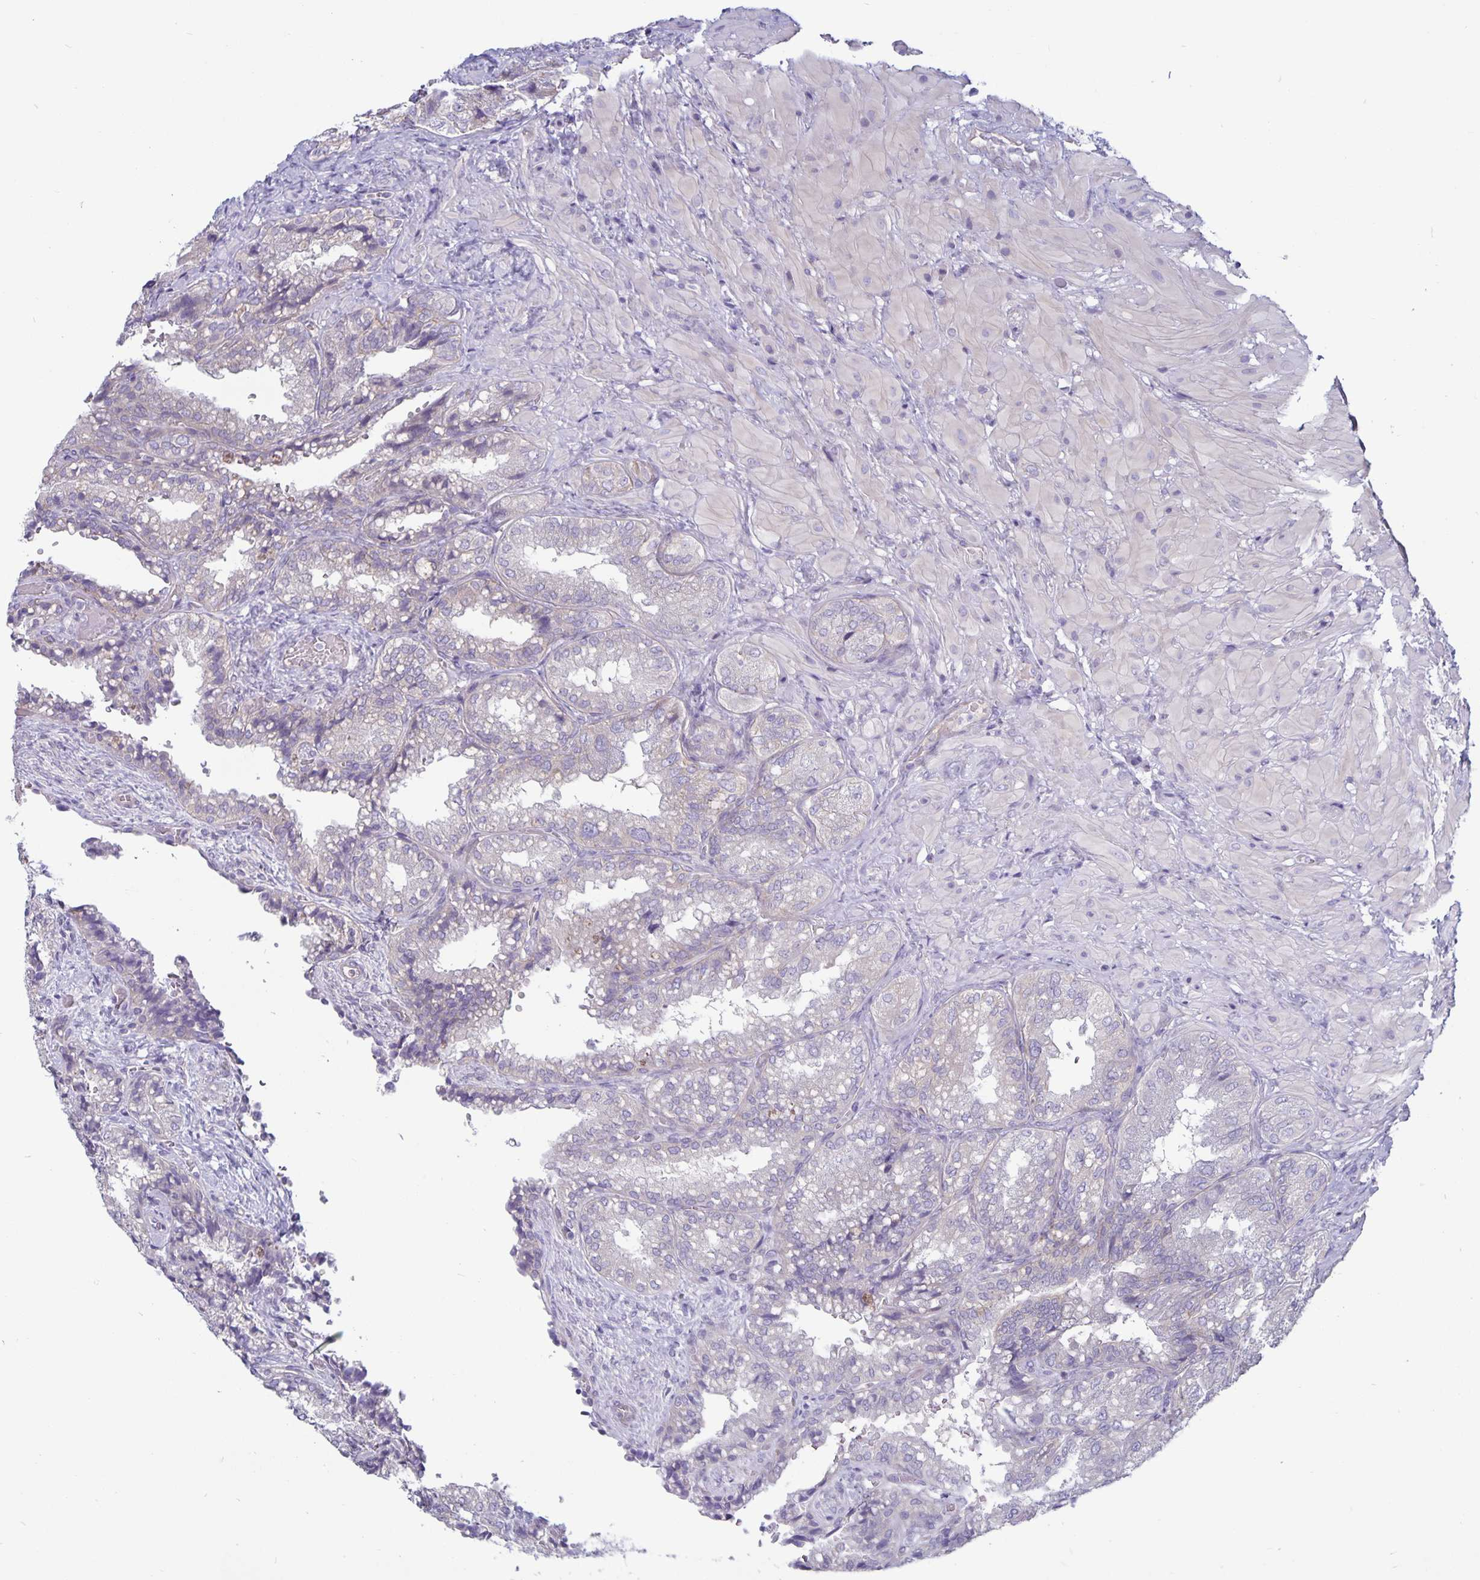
{"staining": {"intensity": "weak", "quantity": "<25%", "location": "cytoplasmic/membranous"}, "tissue": "seminal vesicle", "cell_type": "Glandular cells", "image_type": "normal", "snomed": [{"axis": "morphology", "description": "Normal tissue, NOS"}, {"axis": "topography", "description": "Seminal veicle"}], "caption": "This is a histopathology image of IHC staining of benign seminal vesicle, which shows no positivity in glandular cells.", "gene": "PLCB3", "patient": {"sex": "male", "age": 57}}